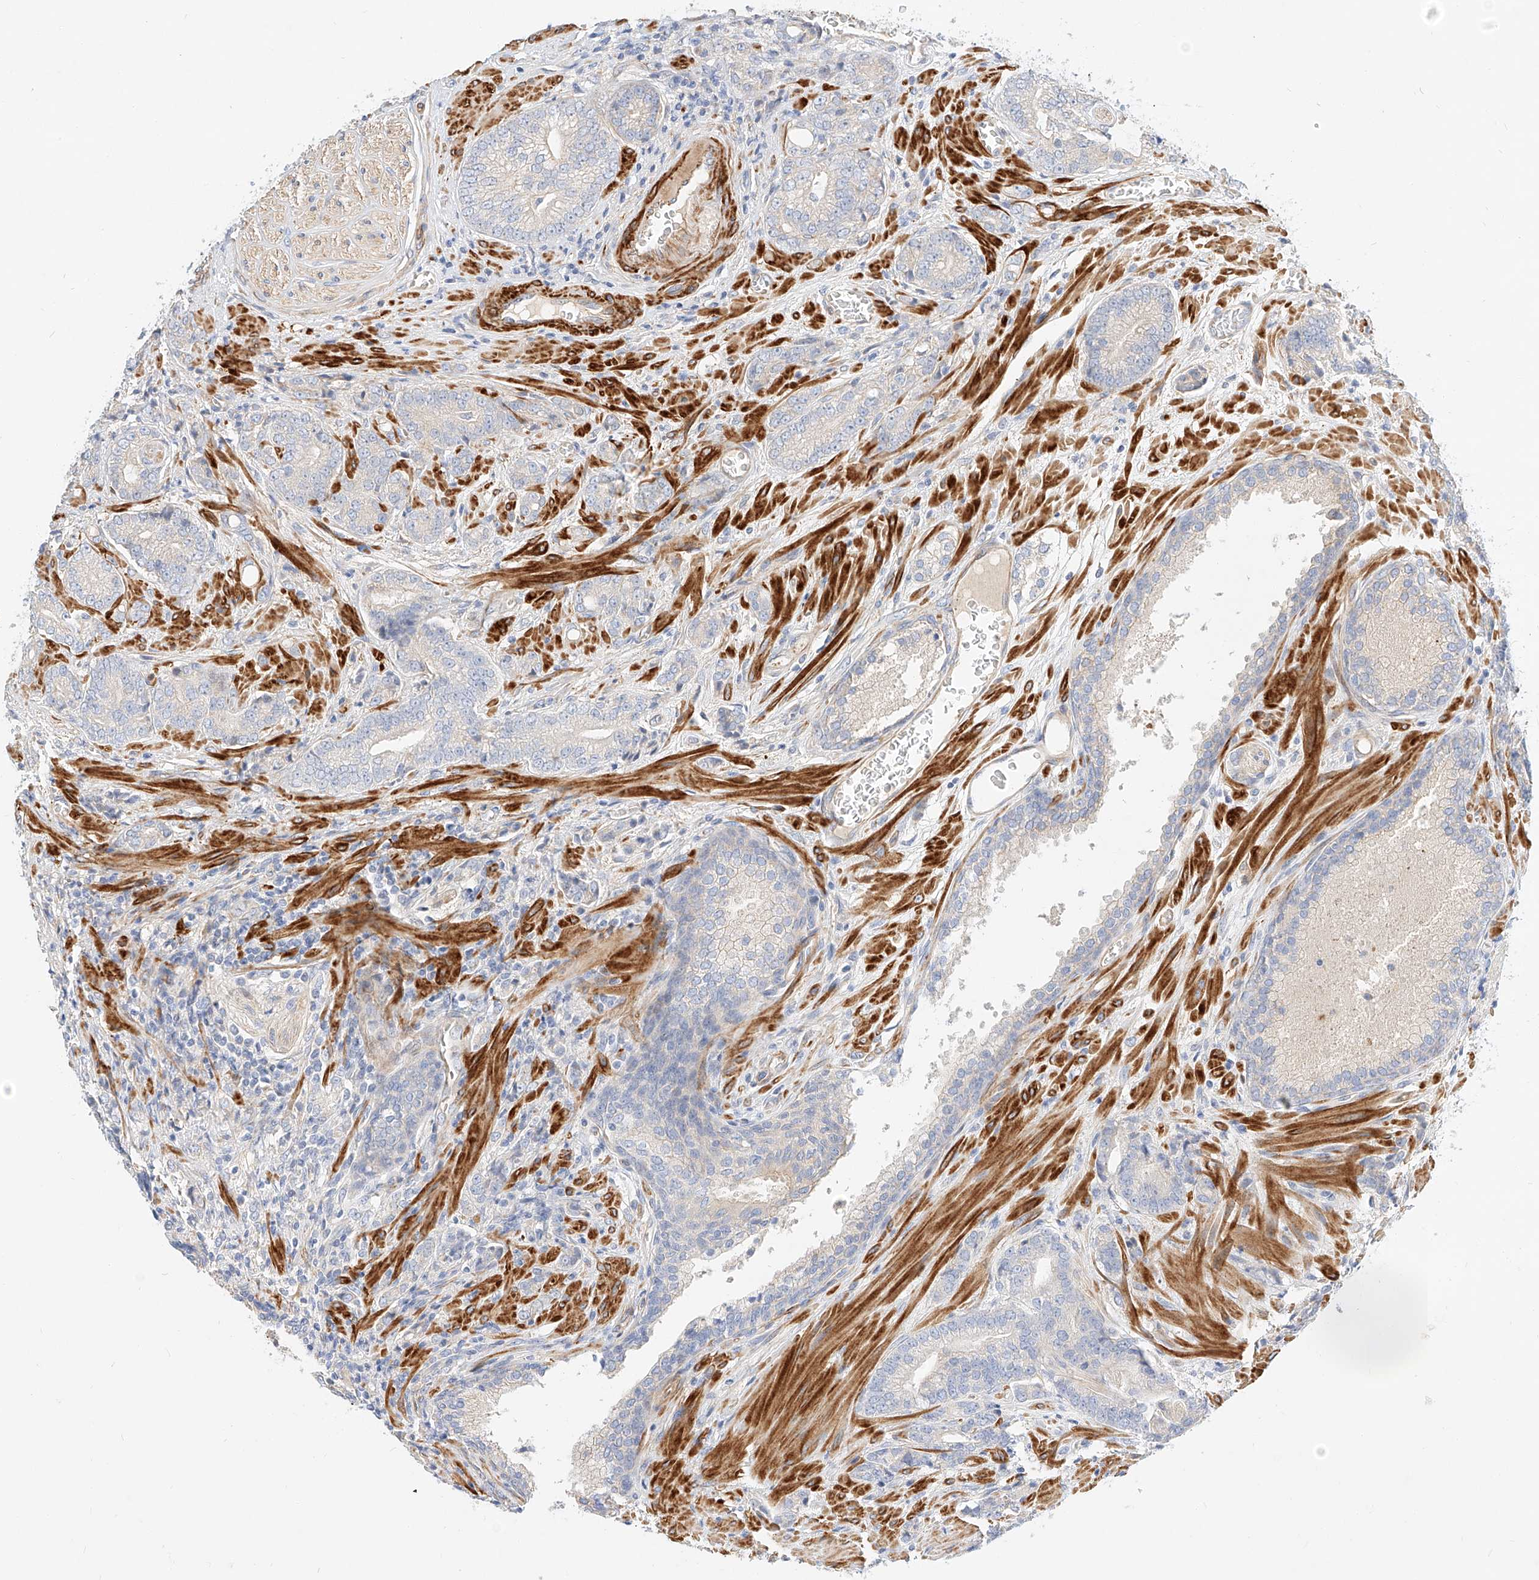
{"staining": {"intensity": "negative", "quantity": "none", "location": "none"}, "tissue": "prostate cancer", "cell_type": "Tumor cells", "image_type": "cancer", "snomed": [{"axis": "morphology", "description": "Adenocarcinoma, High grade"}, {"axis": "topography", "description": "Prostate"}], "caption": "An IHC photomicrograph of high-grade adenocarcinoma (prostate) is shown. There is no staining in tumor cells of high-grade adenocarcinoma (prostate). (DAB (3,3'-diaminobenzidine) IHC visualized using brightfield microscopy, high magnification).", "gene": "KCNH5", "patient": {"sex": "male", "age": 57}}